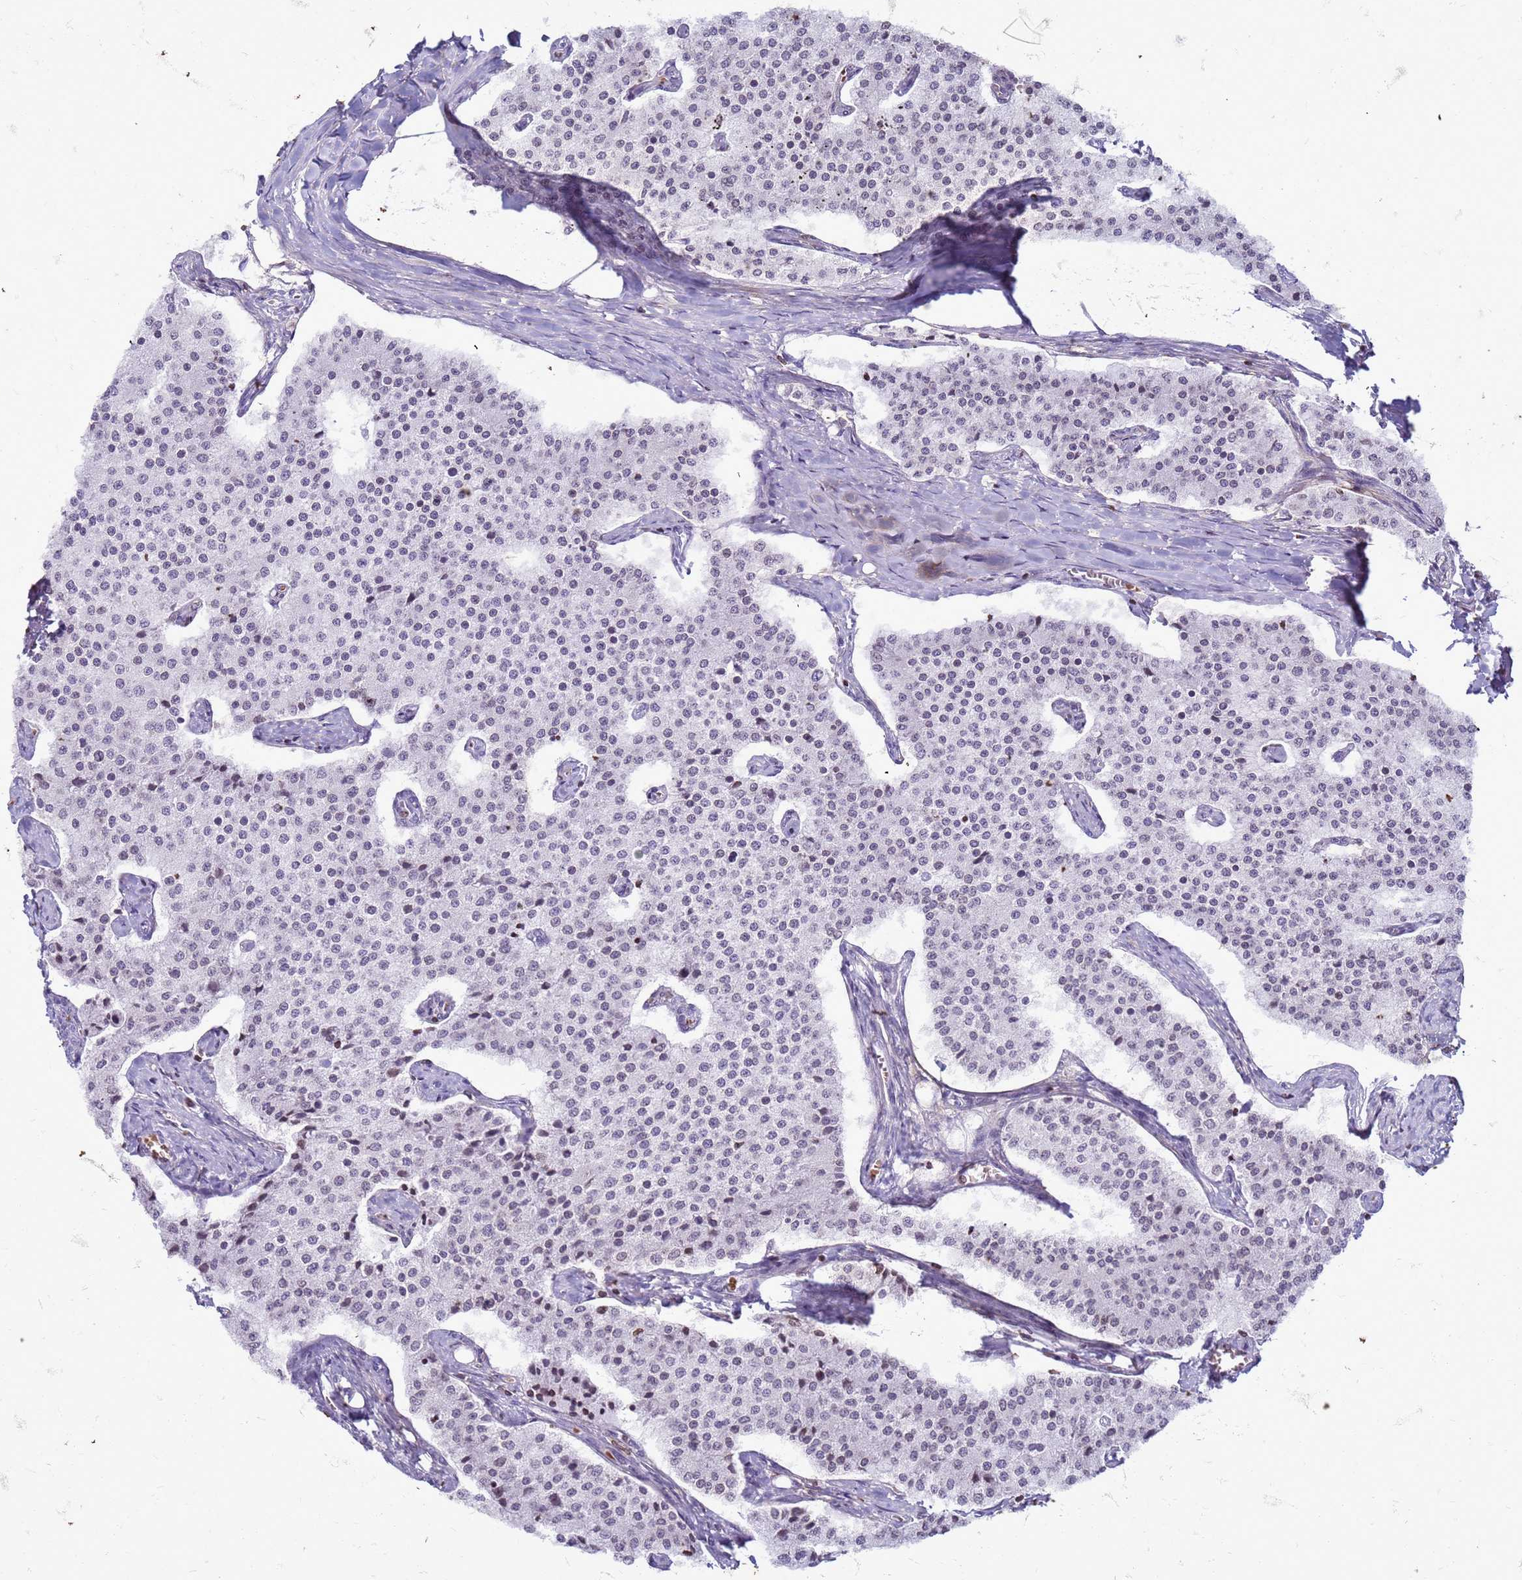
{"staining": {"intensity": "weak", "quantity": "<25%", "location": "nuclear"}, "tissue": "carcinoid", "cell_type": "Tumor cells", "image_type": "cancer", "snomed": [{"axis": "morphology", "description": "Carcinoid, malignant, NOS"}, {"axis": "topography", "description": "Colon"}], "caption": "This micrograph is of carcinoid stained with immunohistochemistry (IHC) to label a protein in brown with the nuclei are counter-stained blue. There is no staining in tumor cells.", "gene": "METTL25B", "patient": {"sex": "female", "age": 52}}